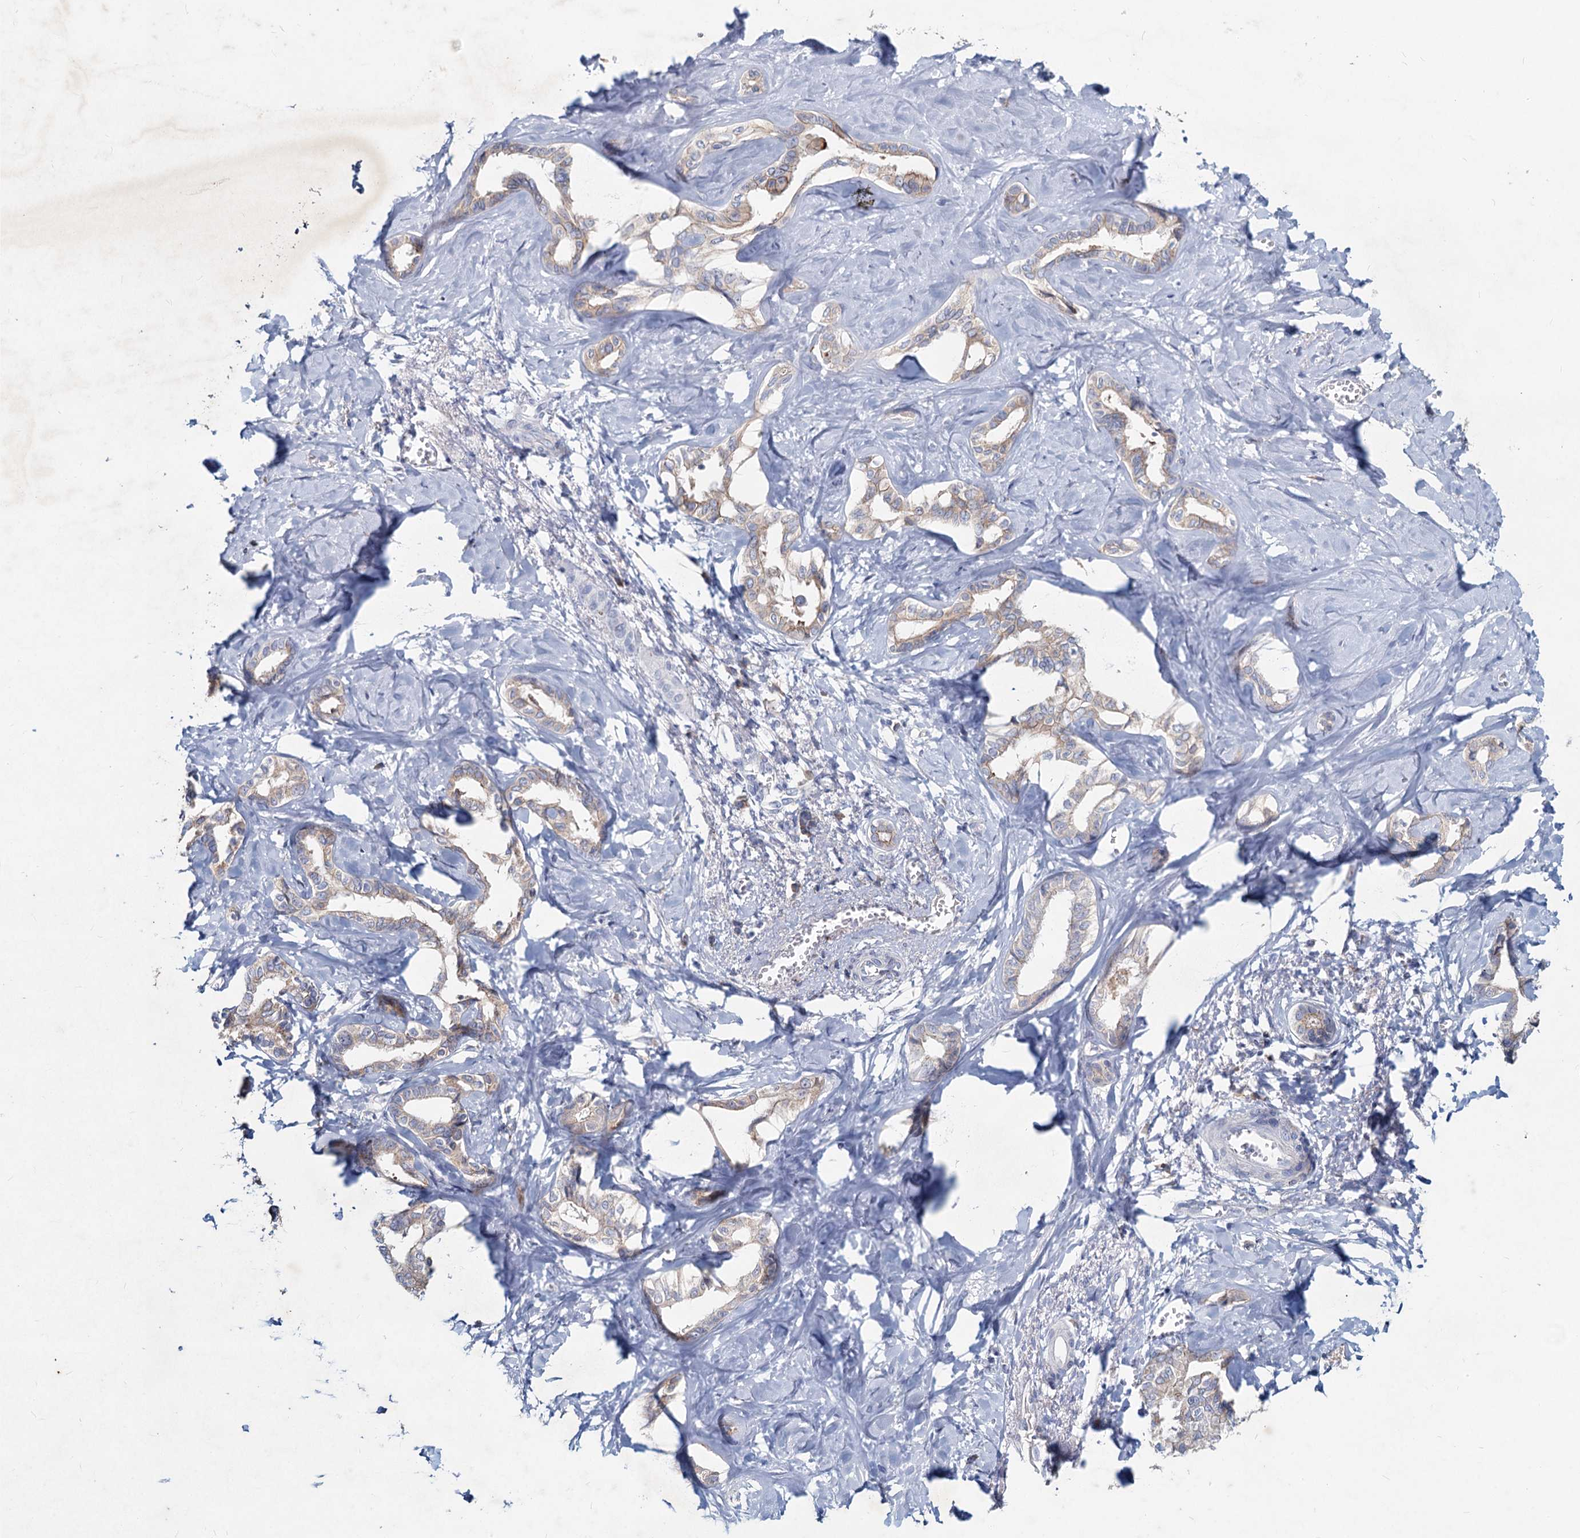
{"staining": {"intensity": "negative", "quantity": "none", "location": "none"}, "tissue": "liver cancer", "cell_type": "Tumor cells", "image_type": "cancer", "snomed": [{"axis": "morphology", "description": "Cholangiocarcinoma"}, {"axis": "topography", "description": "Liver"}], "caption": "Immunohistochemistry (IHC) micrograph of liver cancer stained for a protein (brown), which shows no staining in tumor cells.", "gene": "TMX2", "patient": {"sex": "female", "age": 77}}